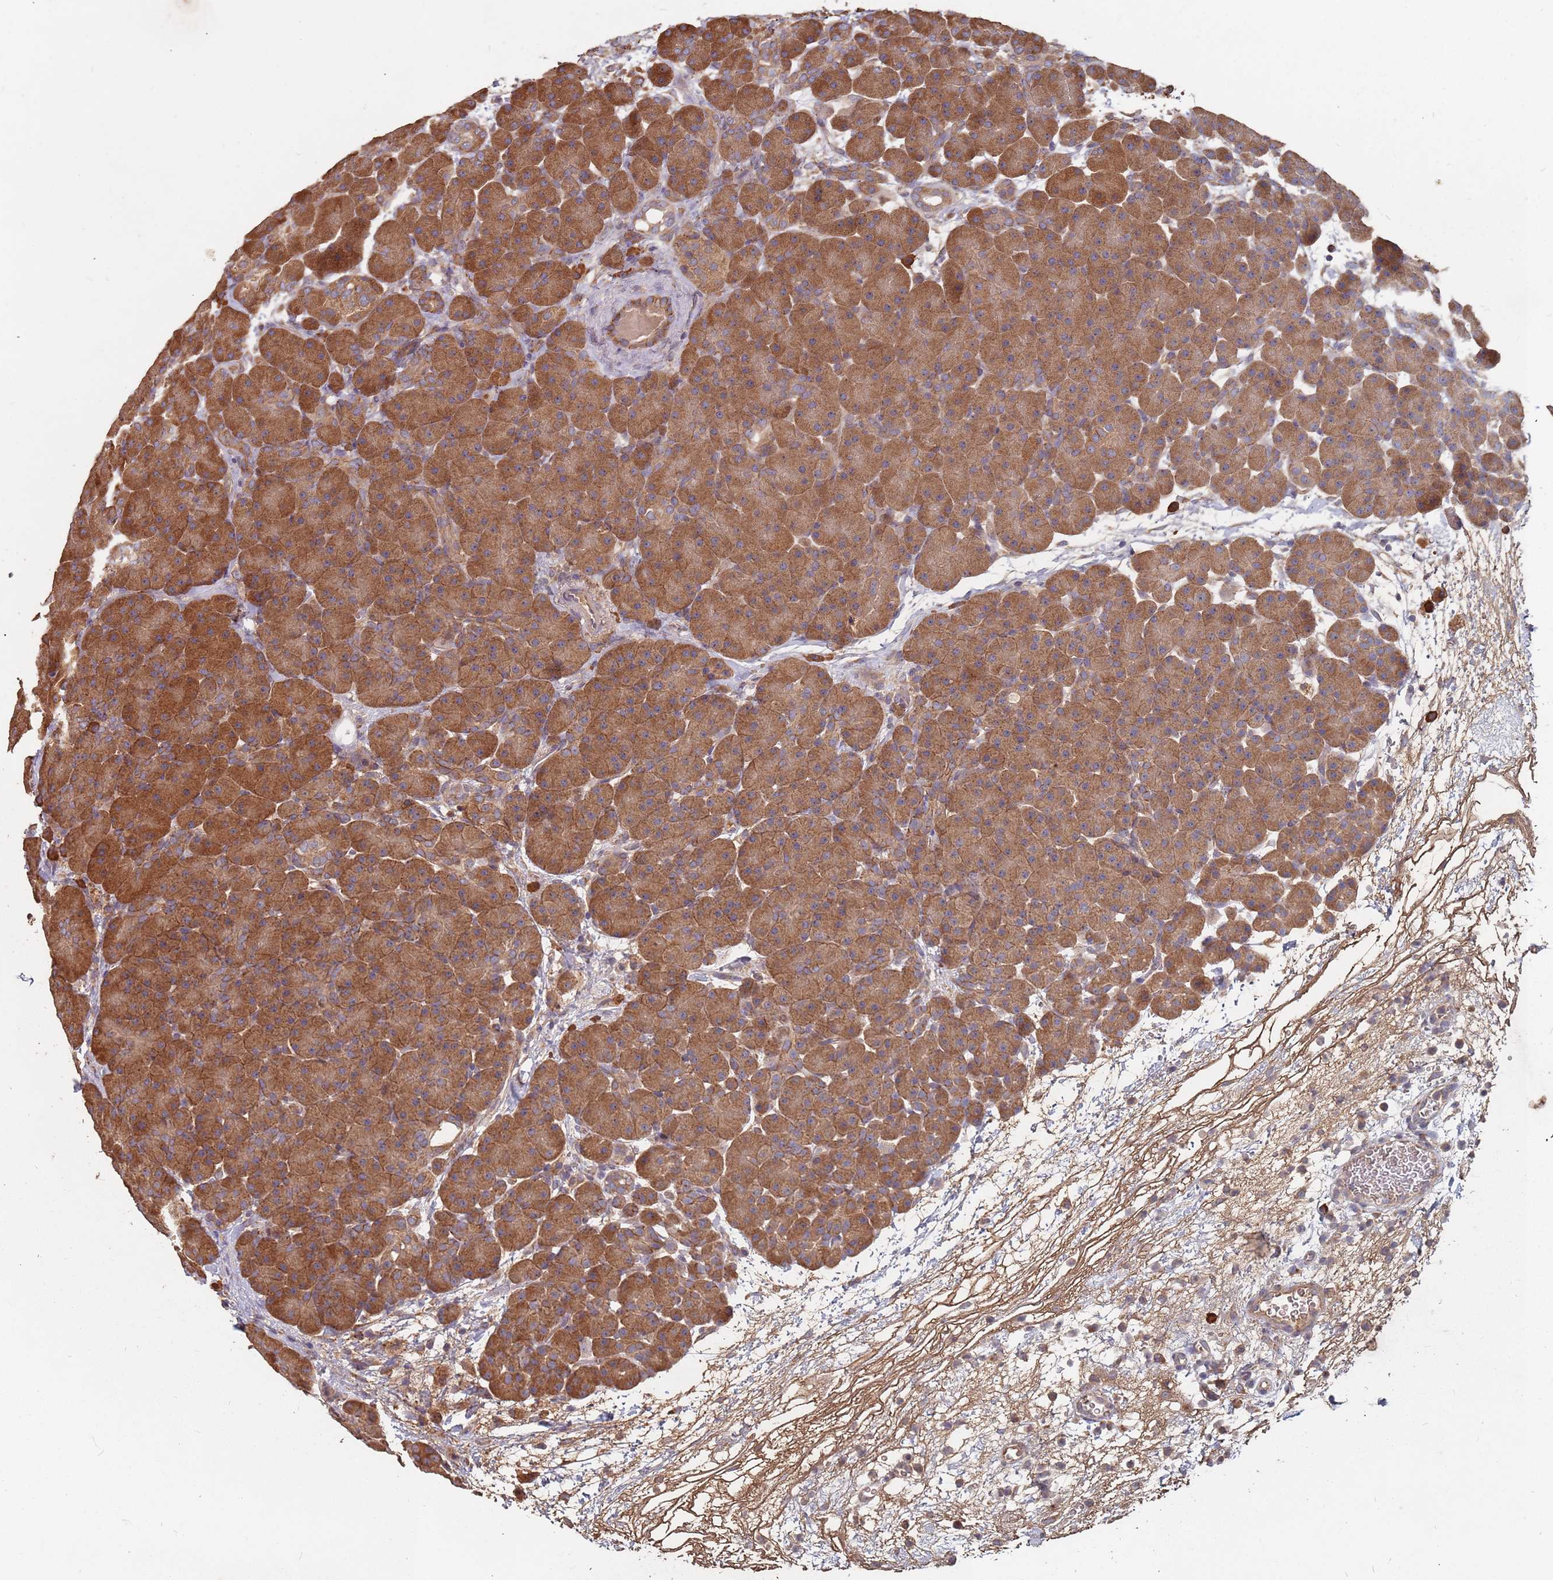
{"staining": {"intensity": "strong", "quantity": ">75%", "location": "cytoplasmic/membranous"}, "tissue": "pancreas", "cell_type": "Exocrine glandular cells", "image_type": "normal", "snomed": [{"axis": "morphology", "description": "Normal tissue, NOS"}, {"axis": "topography", "description": "Pancreas"}], "caption": "Protein expression analysis of benign human pancreas reveals strong cytoplasmic/membranous expression in about >75% of exocrine glandular cells.", "gene": "ATG5", "patient": {"sex": "male", "age": 66}}